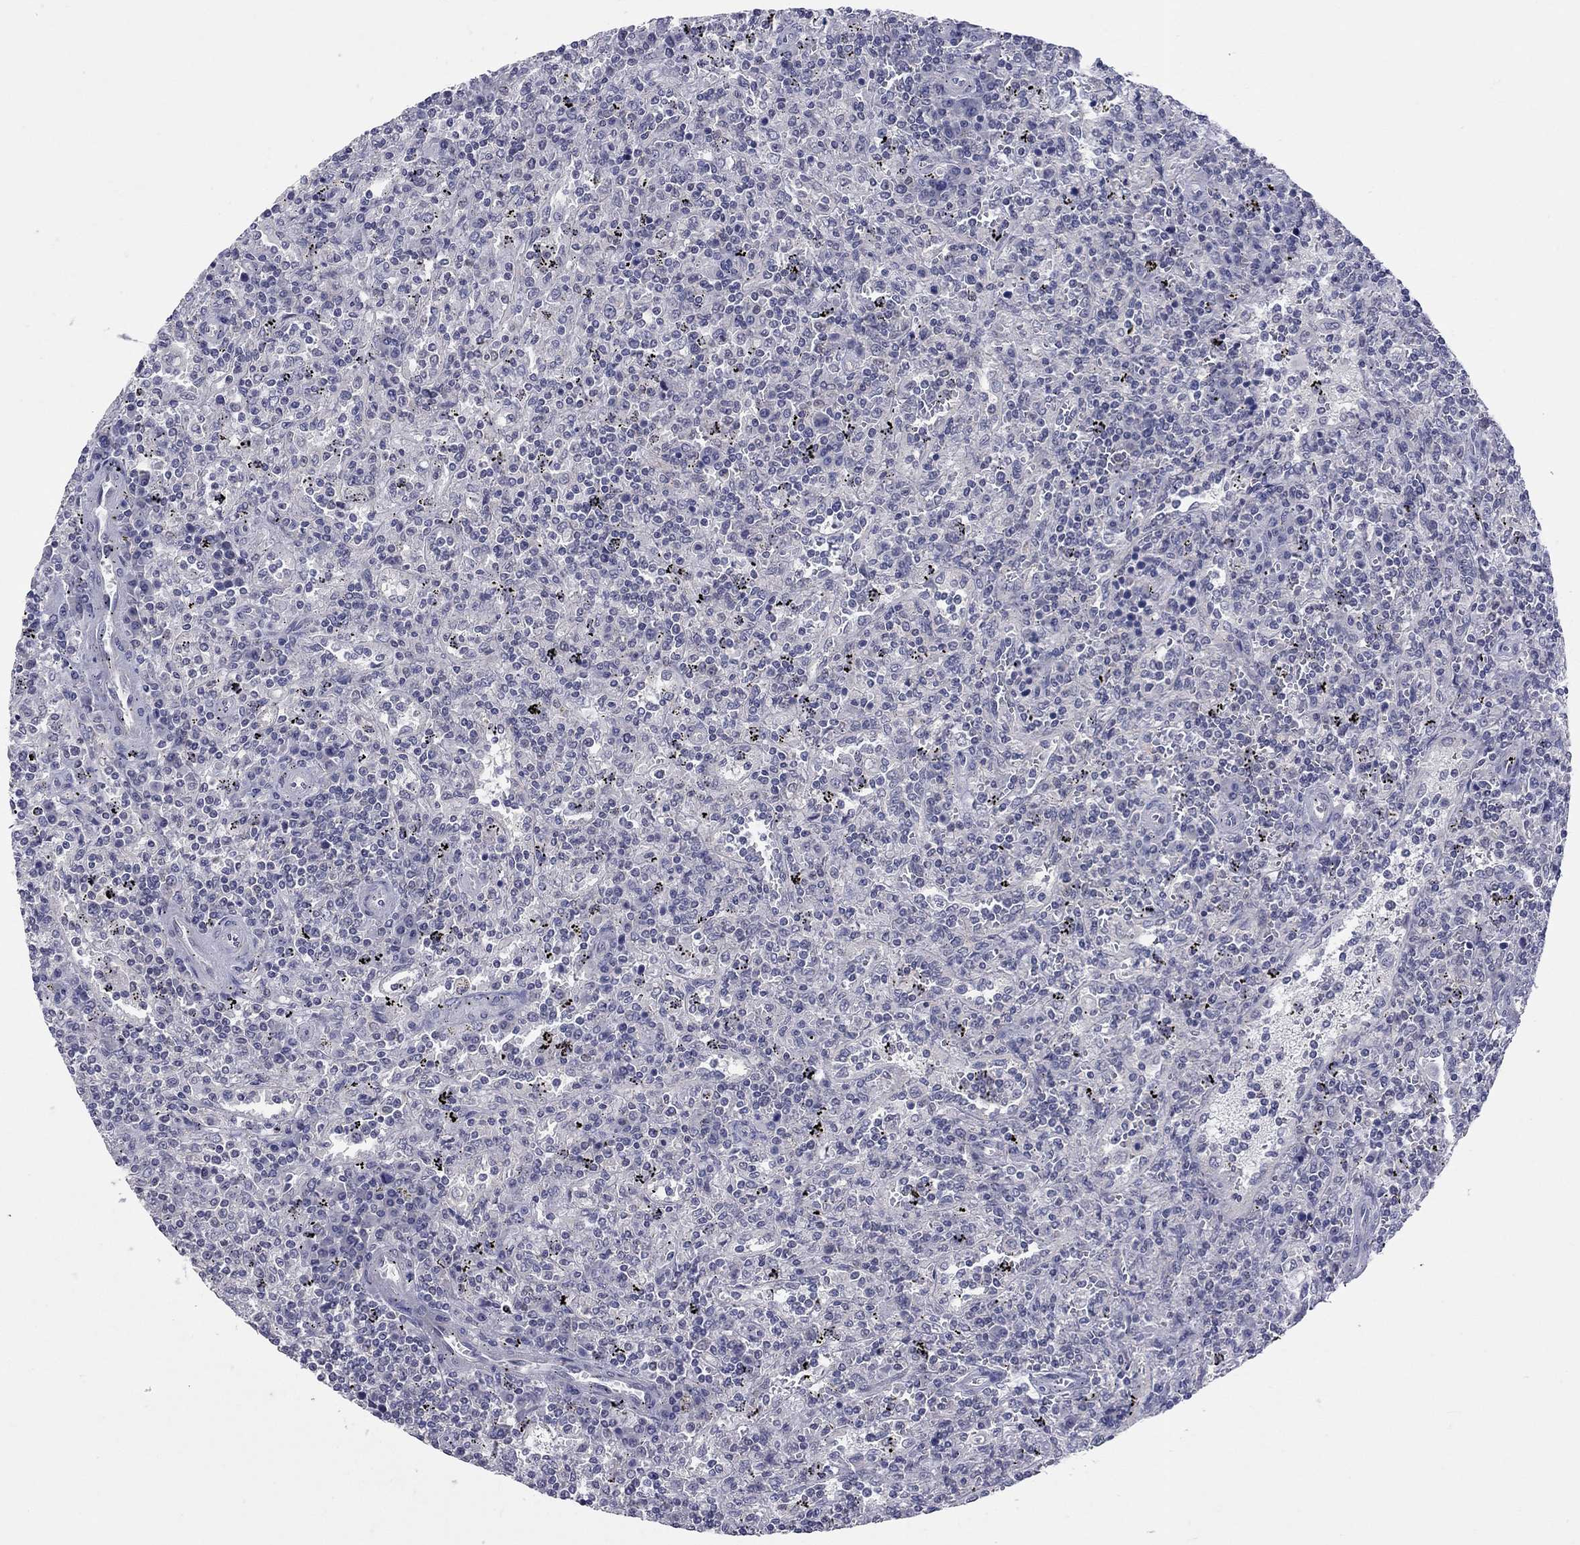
{"staining": {"intensity": "negative", "quantity": "none", "location": "none"}, "tissue": "lymphoma", "cell_type": "Tumor cells", "image_type": "cancer", "snomed": [{"axis": "morphology", "description": "Malignant lymphoma, non-Hodgkin's type, Low grade"}, {"axis": "topography", "description": "Spleen"}], "caption": "Micrograph shows no significant protein staining in tumor cells of lymphoma. (DAB immunohistochemistry visualized using brightfield microscopy, high magnification).", "gene": "SHOC2", "patient": {"sex": "male", "age": 62}}